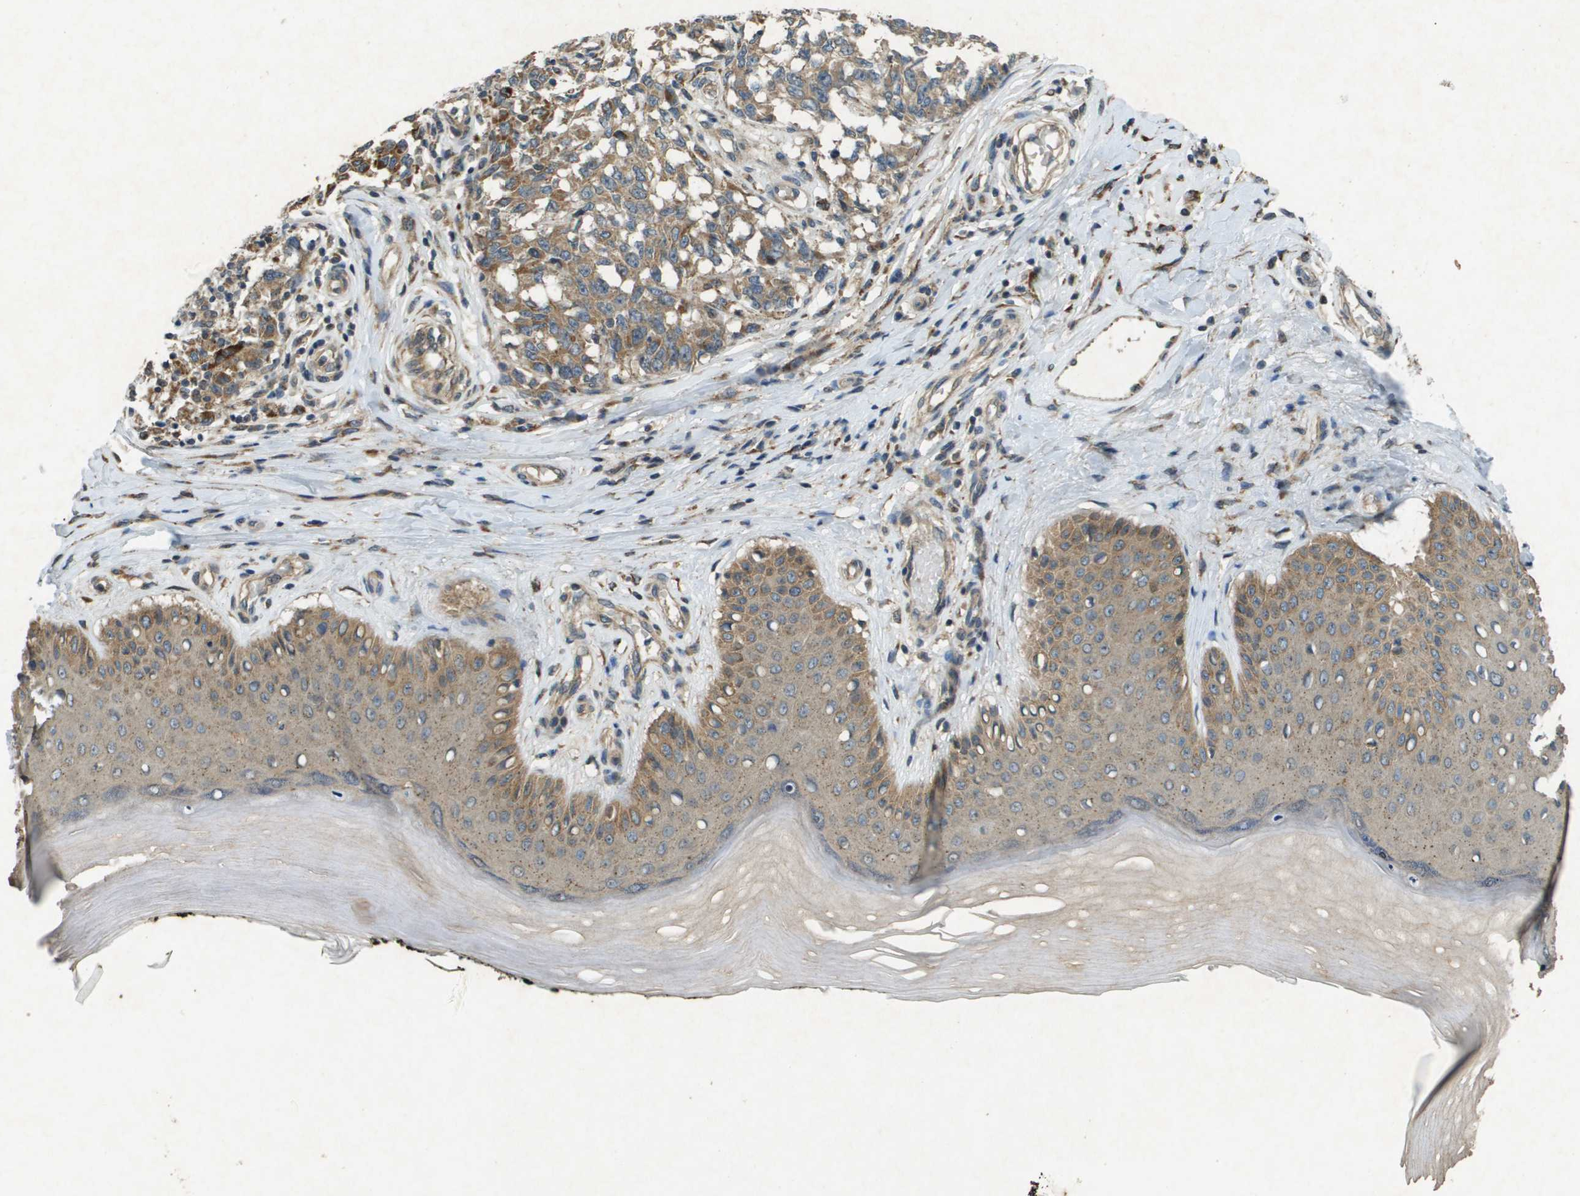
{"staining": {"intensity": "weak", "quantity": ">75%", "location": "cytoplasmic/membranous"}, "tissue": "melanoma", "cell_type": "Tumor cells", "image_type": "cancer", "snomed": [{"axis": "morphology", "description": "Malignant melanoma, NOS"}, {"axis": "topography", "description": "Skin"}], "caption": "Protein staining of malignant melanoma tissue reveals weak cytoplasmic/membranous staining in approximately >75% of tumor cells.", "gene": "CDKN2C", "patient": {"sex": "female", "age": 64}}